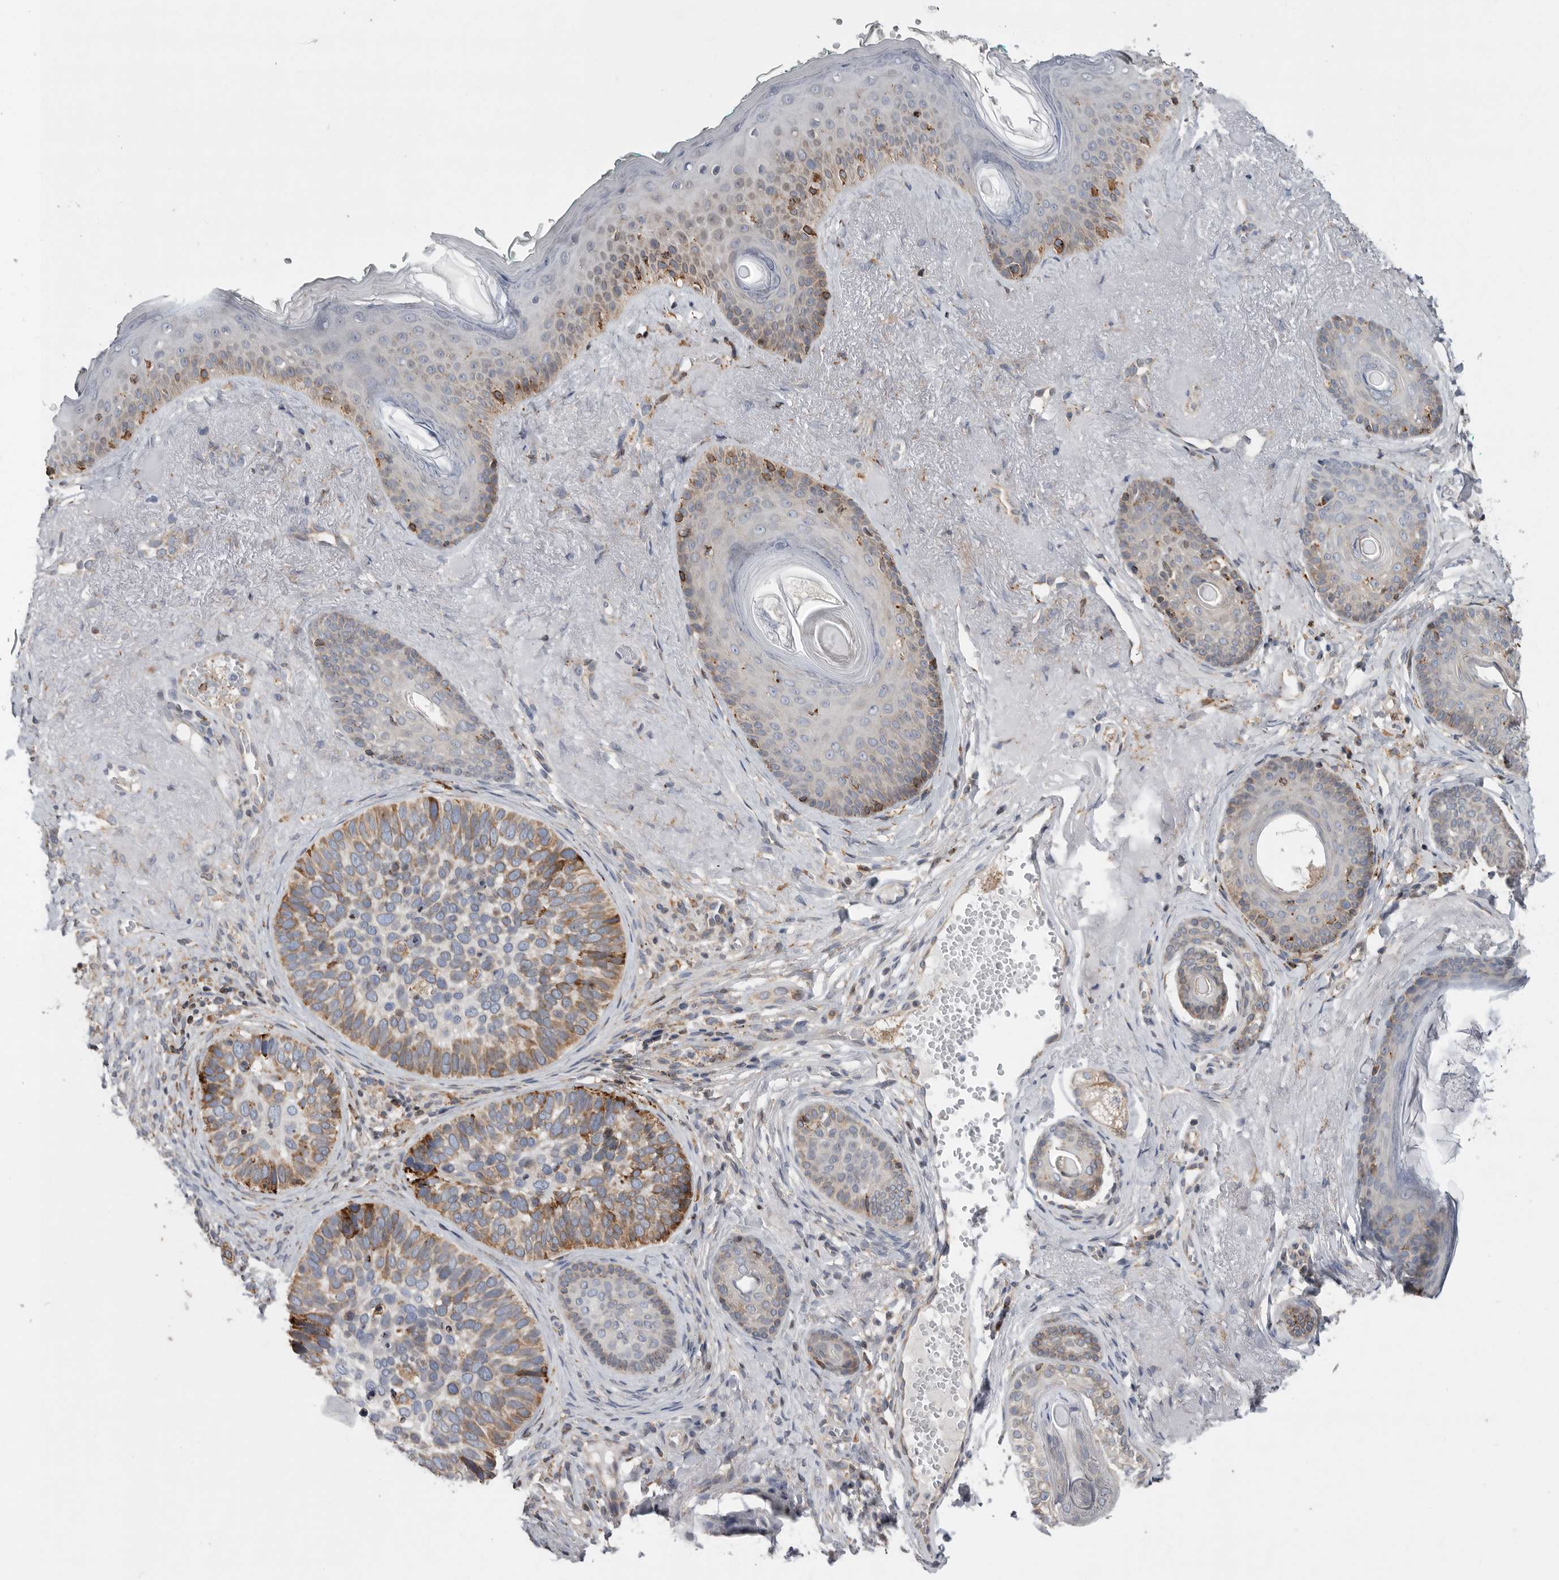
{"staining": {"intensity": "moderate", "quantity": ">75%", "location": "cytoplasmic/membranous"}, "tissue": "skin cancer", "cell_type": "Tumor cells", "image_type": "cancer", "snomed": [{"axis": "morphology", "description": "Basal cell carcinoma"}, {"axis": "topography", "description": "Skin"}], "caption": "A histopathology image of skin cancer stained for a protein demonstrates moderate cytoplasmic/membranous brown staining in tumor cells.", "gene": "GANAB", "patient": {"sex": "male", "age": 62}}